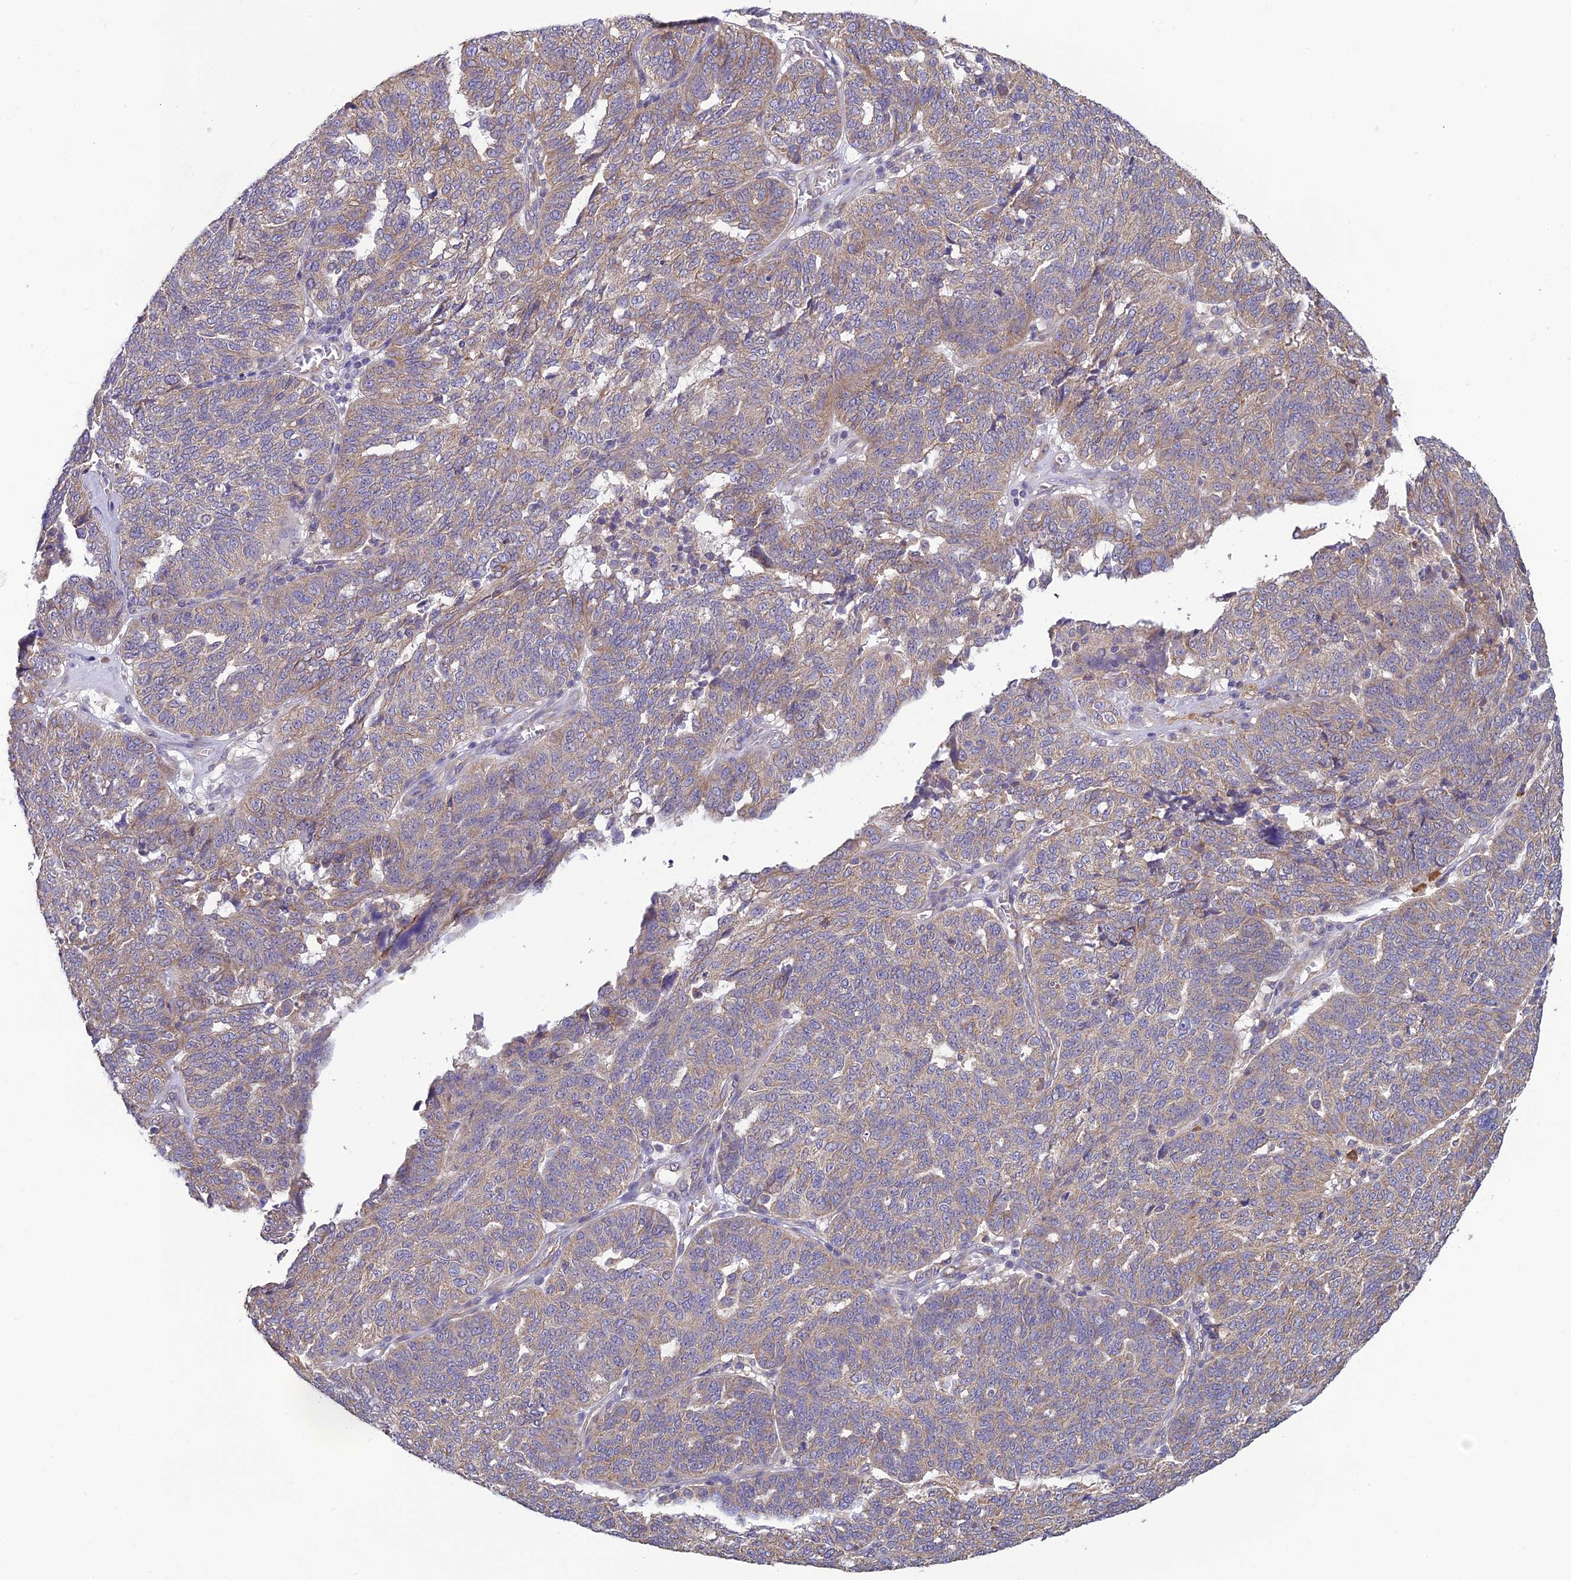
{"staining": {"intensity": "weak", "quantity": ">75%", "location": "cytoplasmic/membranous"}, "tissue": "ovarian cancer", "cell_type": "Tumor cells", "image_type": "cancer", "snomed": [{"axis": "morphology", "description": "Cystadenocarcinoma, serous, NOS"}, {"axis": "topography", "description": "Ovary"}], "caption": "Immunohistochemical staining of serous cystadenocarcinoma (ovarian) shows low levels of weak cytoplasmic/membranous protein expression in about >75% of tumor cells. (Brightfield microscopy of DAB IHC at high magnification).", "gene": "MRNIP", "patient": {"sex": "female", "age": 59}}